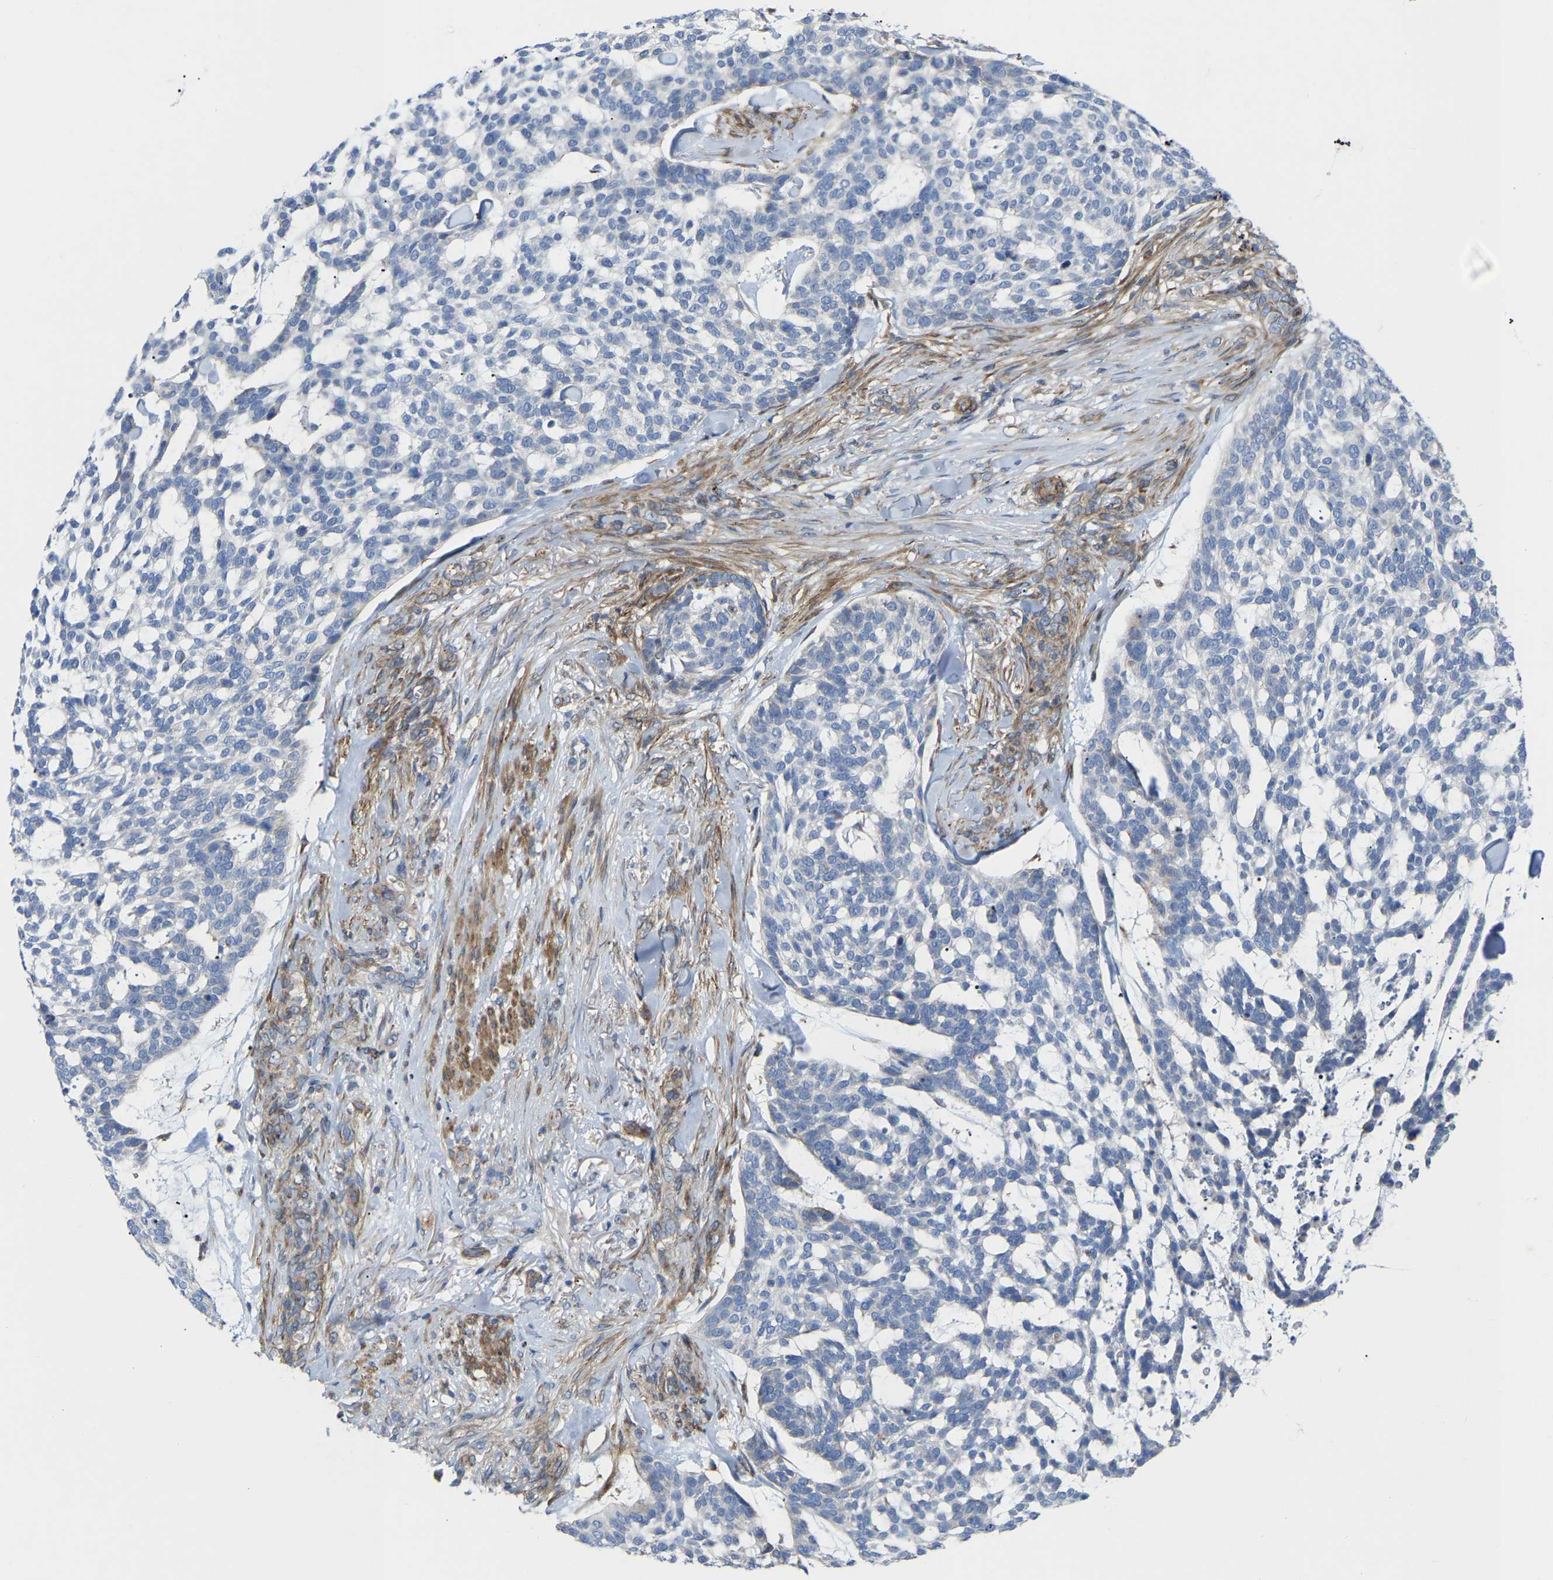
{"staining": {"intensity": "negative", "quantity": "none", "location": "none"}, "tissue": "skin cancer", "cell_type": "Tumor cells", "image_type": "cancer", "snomed": [{"axis": "morphology", "description": "Basal cell carcinoma"}, {"axis": "topography", "description": "Skin"}], "caption": "The immunohistochemistry (IHC) micrograph has no significant positivity in tumor cells of skin cancer (basal cell carcinoma) tissue.", "gene": "TOR1B", "patient": {"sex": "female", "age": 64}}